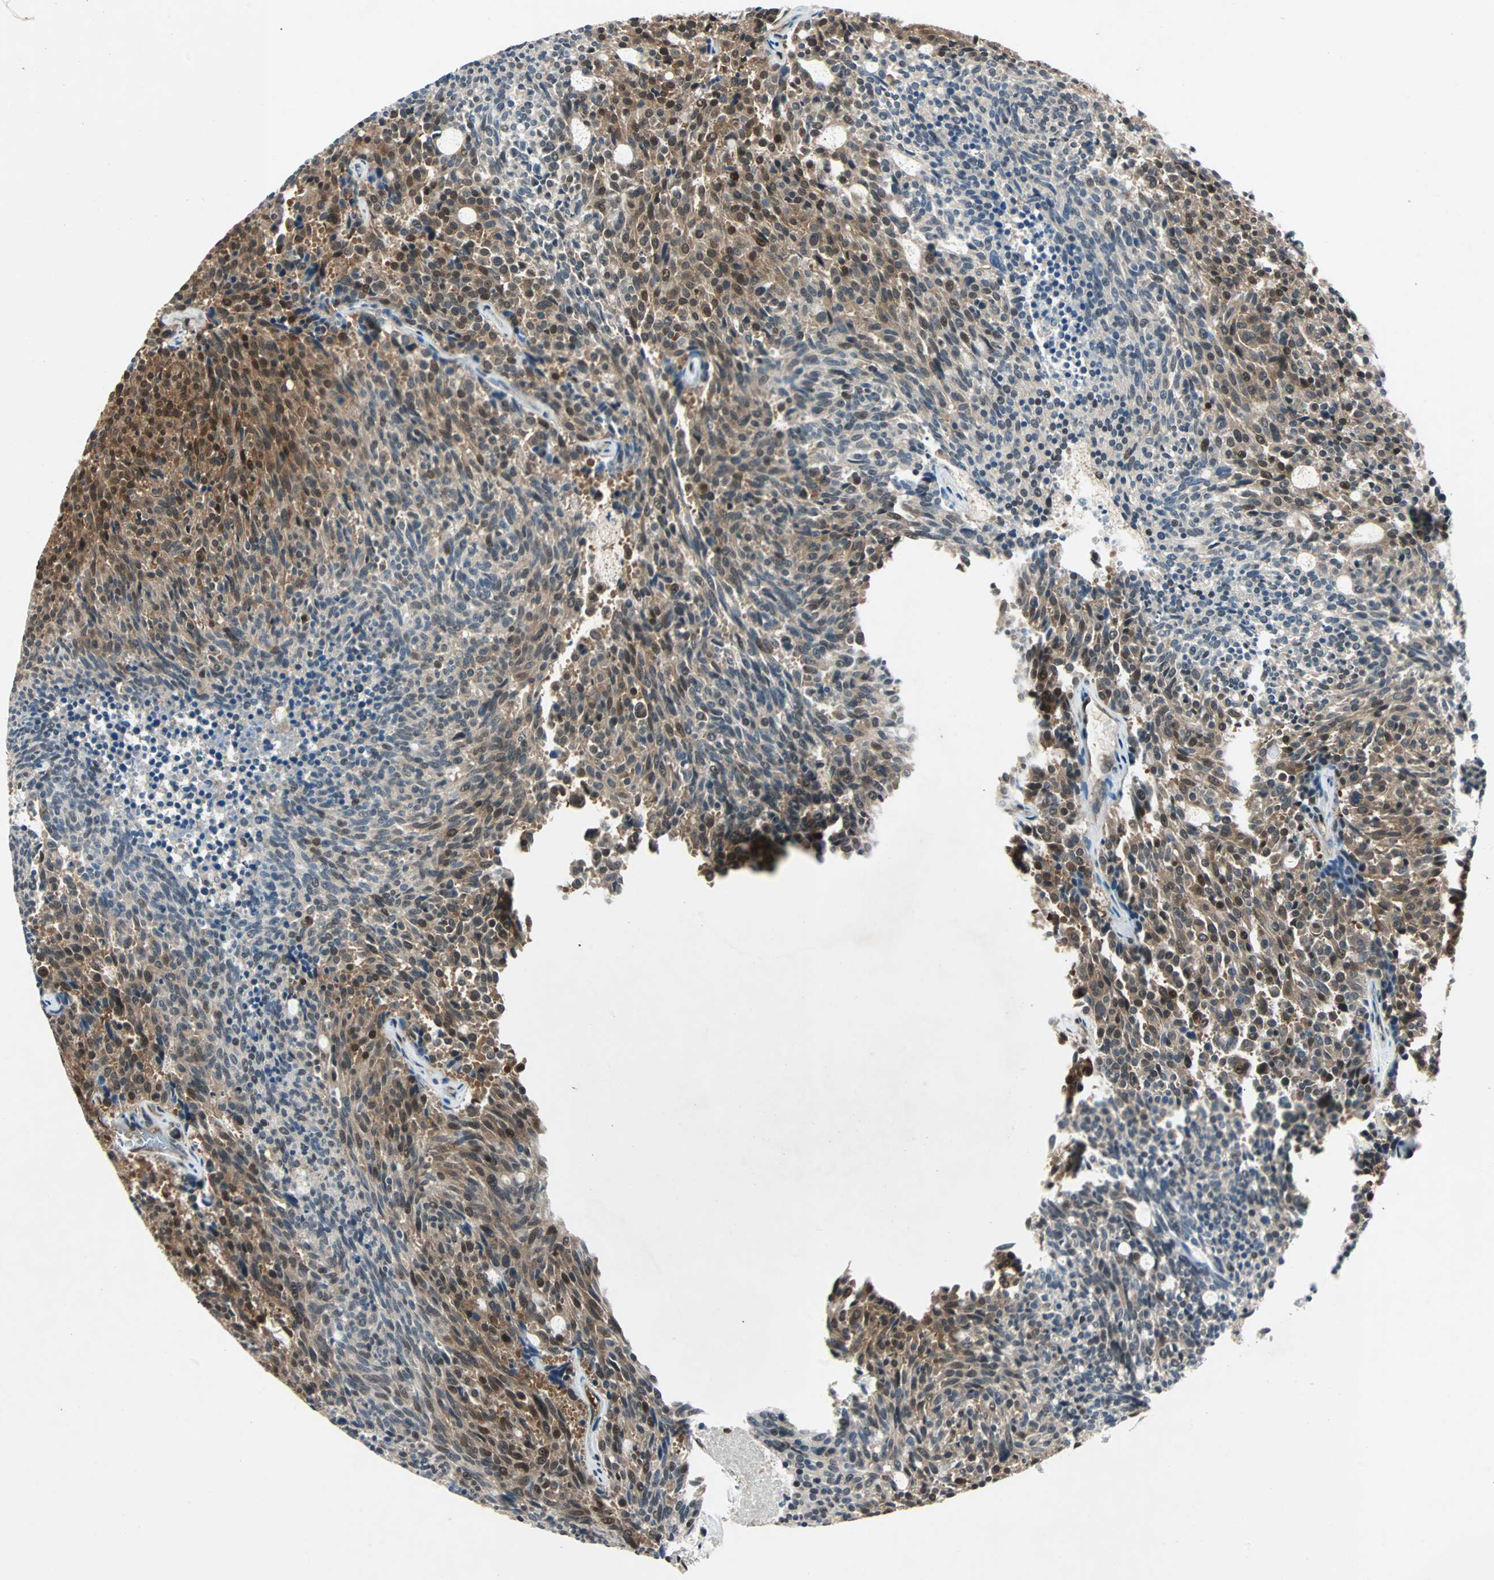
{"staining": {"intensity": "strong", "quantity": "25%-75%", "location": "cytoplasmic/membranous"}, "tissue": "carcinoid", "cell_type": "Tumor cells", "image_type": "cancer", "snomed": [{"axis": "morphology", "description": "Carcinoid, malignant, NOS"}, {"axis": "topography", "description": "Pancreas"}], "caption": "Immunohistochemistry (IHC) photomicrograph of neoplastic tissue: malignant carcinoid stained using IHC demonstrates high levels of strong protein expression localized specifically in the cytoplasmic/membranous of tumor cells, appearing as a cytoplasmic/membranous brown color.", "gene": "ACLY", "patient": {"sex": "female", "age": 54}}